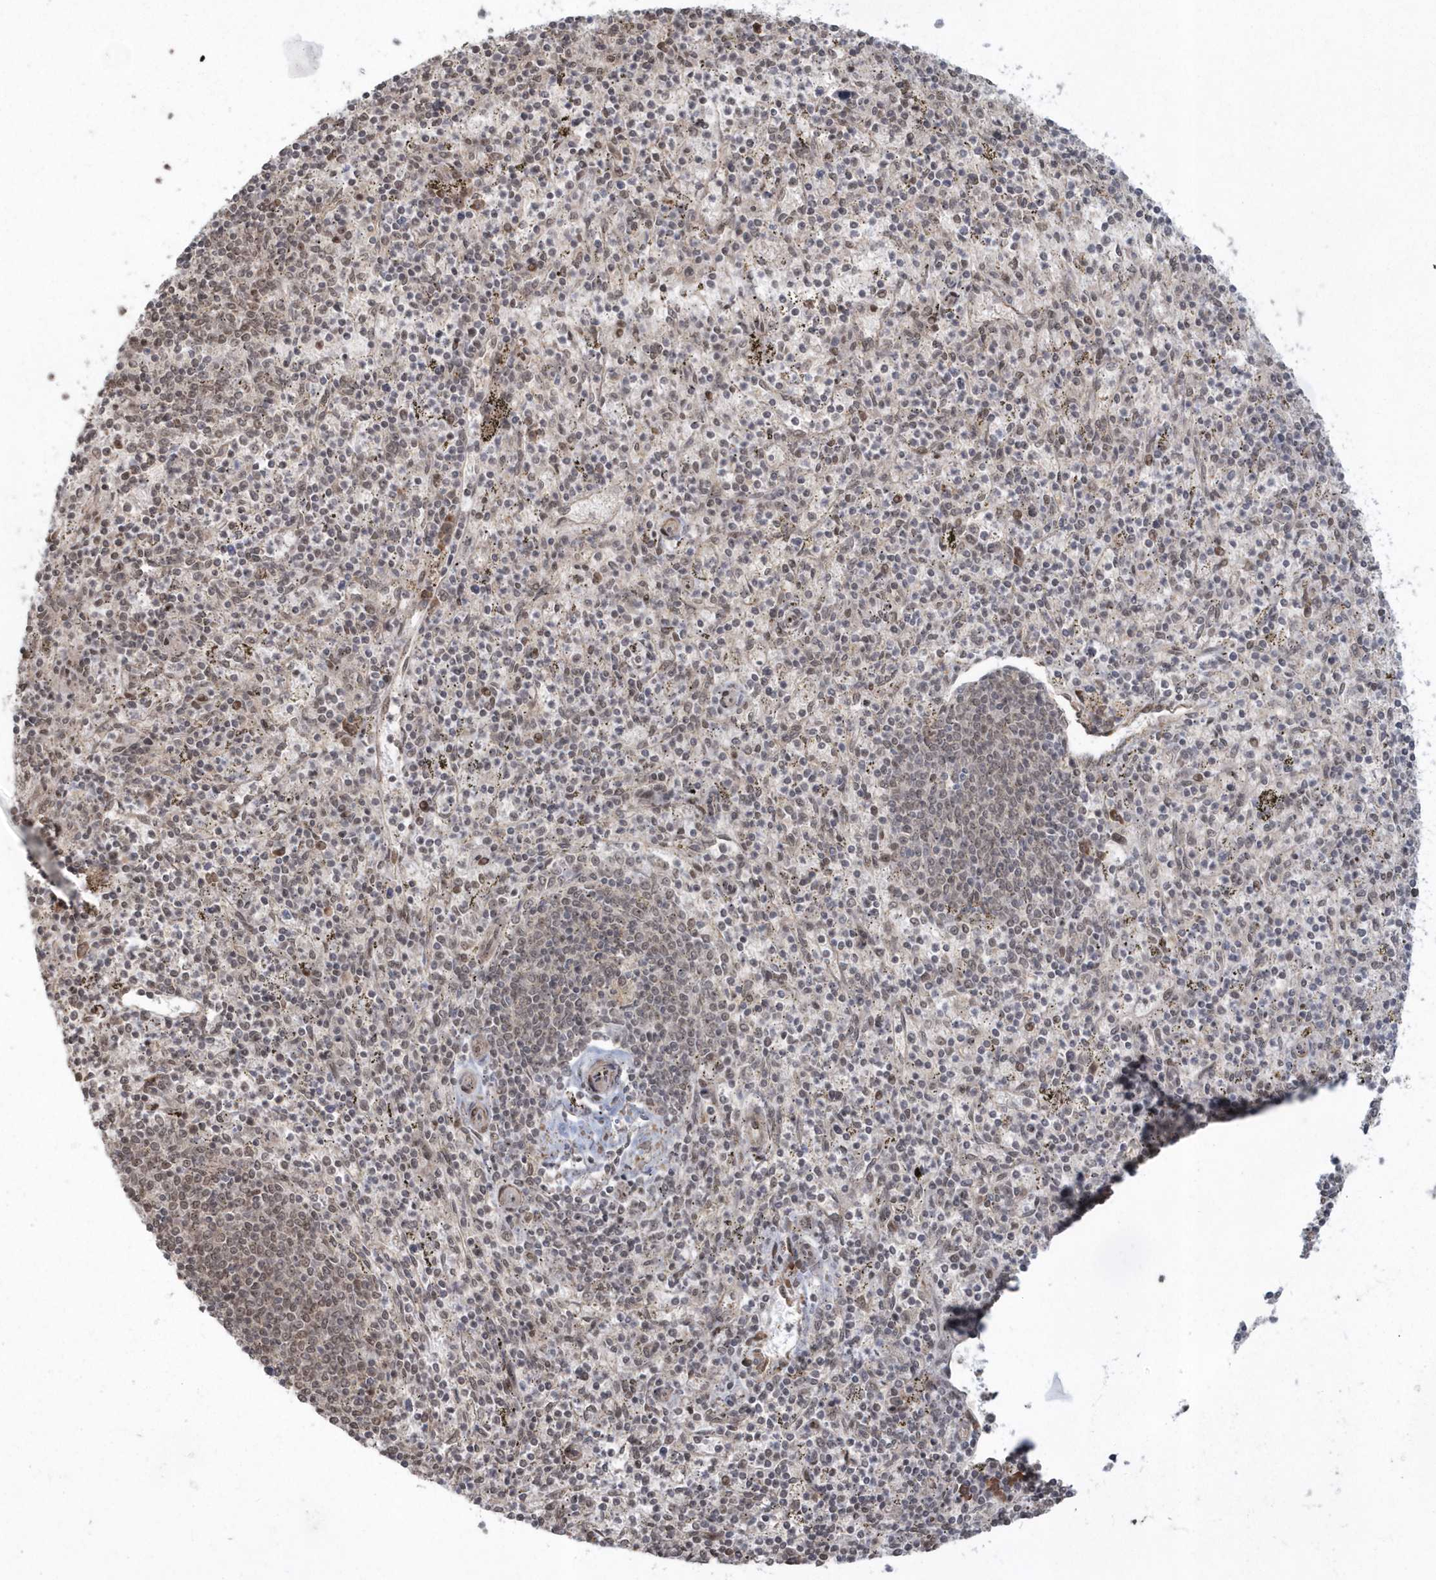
{"staining": {"intensity": "weak", "quantity": "25%-75%", "location": "nuclear"}, "tissue": "spleen", "cell_type": "Cells in red pulp", "image_type": "normal", "snomed": [{"axis": "morphology", "description": "Normal tissue, NOS"}, {"axis": "topography", "description": "Spleen"}], "caption": "Immunohistochemical staining of unremarkable human spleen reveals low levels of weak nuclear staining in approximately 25%-75% of cells in red pulp.", "gene": "EPB41L4A", "patient": {"sex": "male", "age": 72}}